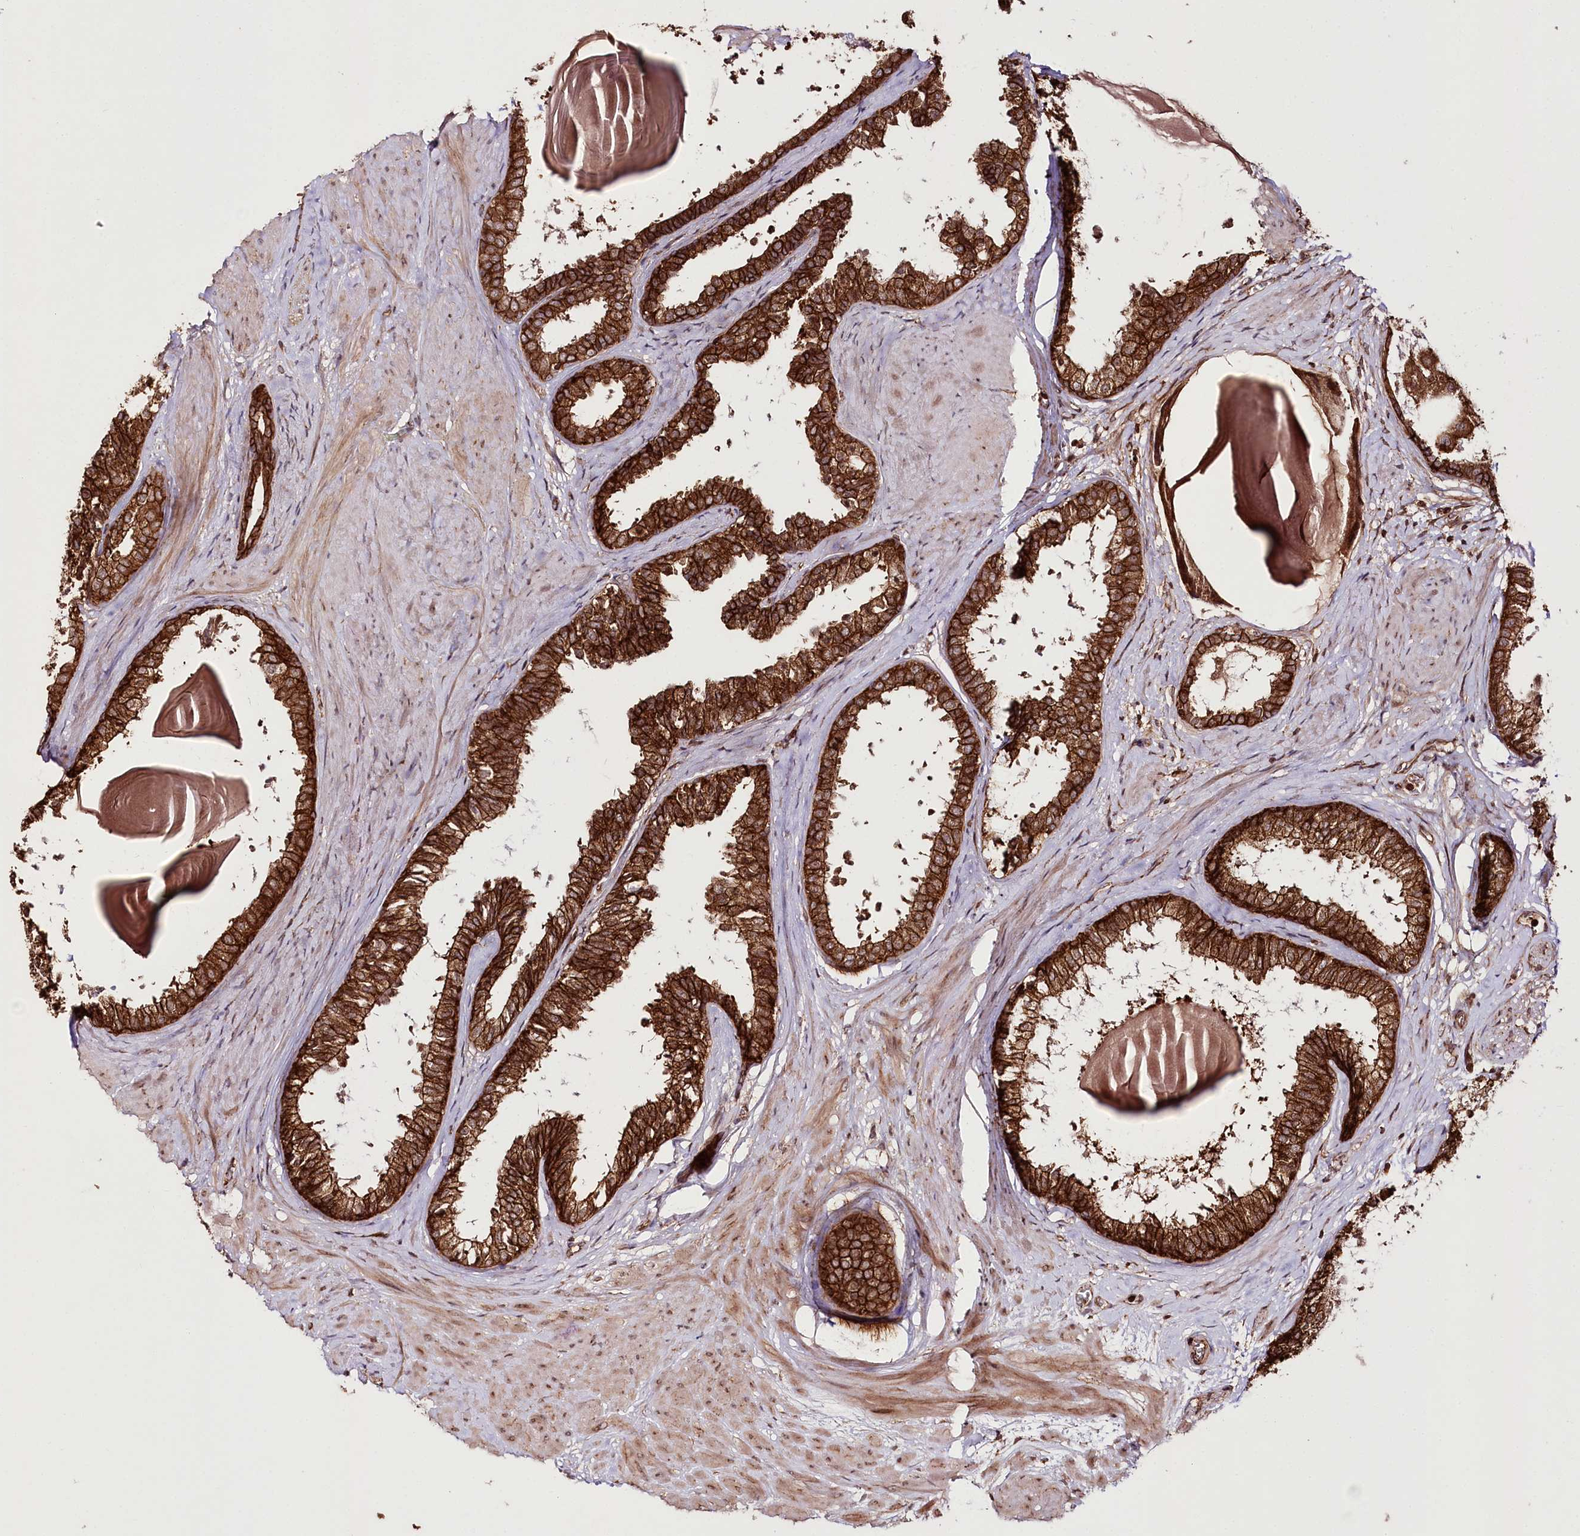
{"staining": {"intensity": "strong", "quantity": ">75%", "location": "cytoplasmic/membranous"}, "tissue": "prostate", "cell_type": "Glandular cells", "image_type": "normal", "snomed": [{"axis": "morphology", "description": "Normal tissue, NOS"}, {"axis": "topography", "description": "Prostate"}], "caption": "Glandular cells display high levels of strong cytoplasmic/membranous expression in approximately >75% of cells in benign prostate. (IHC, brightfield microscopy, high magnification).", "gene": "DHX29", "patient": {"sex": "male", "age": 48}}